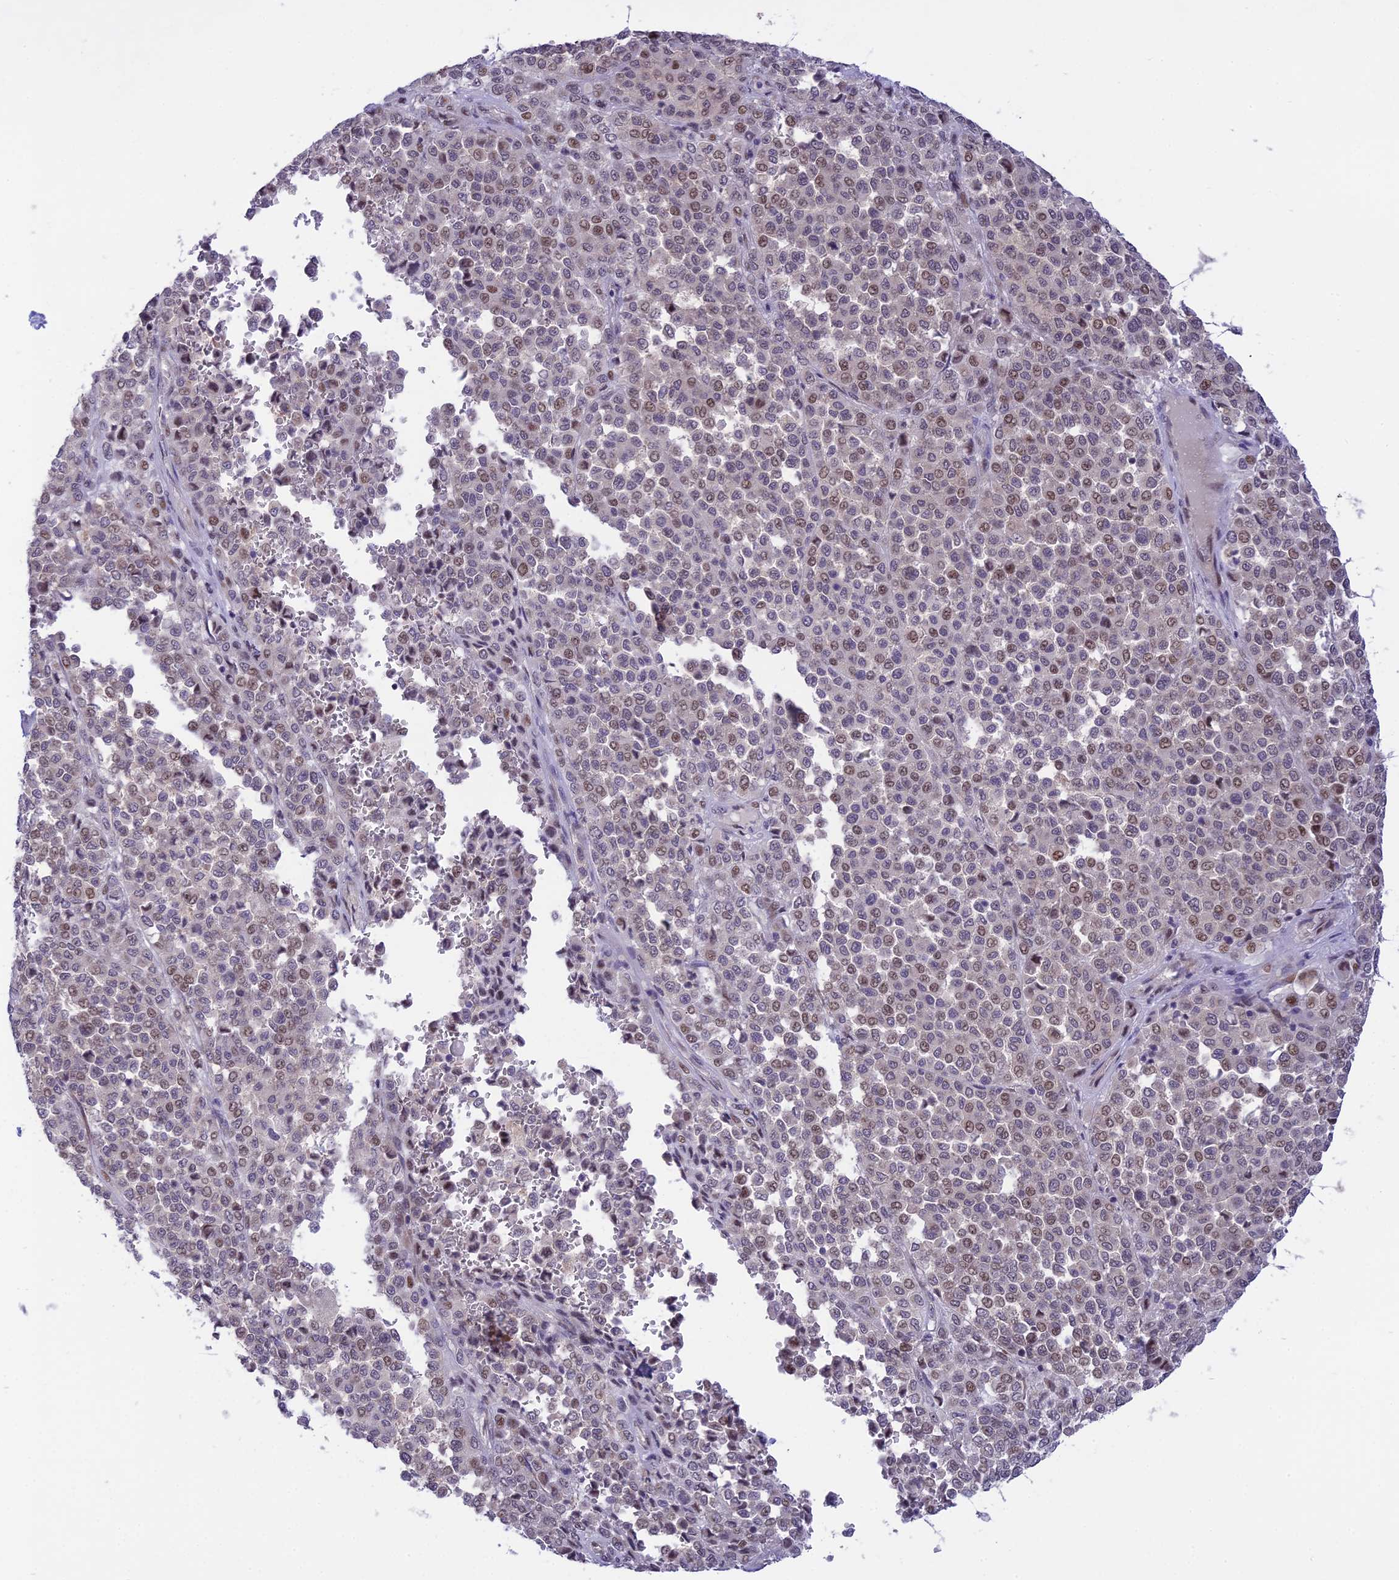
{"staining": {"intensity": "weak", "quantity": "25%-75%", "location": "nuclear"}, "tissue": "melanoma", "cell_type": "Tumor cells", "image_type": "cancer", "snomed": [{"axis": "morphology", "description": "Malignant melanoma, Metastatic site"}, {"axis": "topography", "description": "Pancreas"}], "caption": "Immunohistochemistry (IHC) image of human malignant melanoma (metastatic site) stained for a protein (brown), which displays low levels of weak nuclear positivity in approximately 25%-75% of tumor cells.", "gene": "ZNF837", "patient": {"sex": "female", "age": 30}}